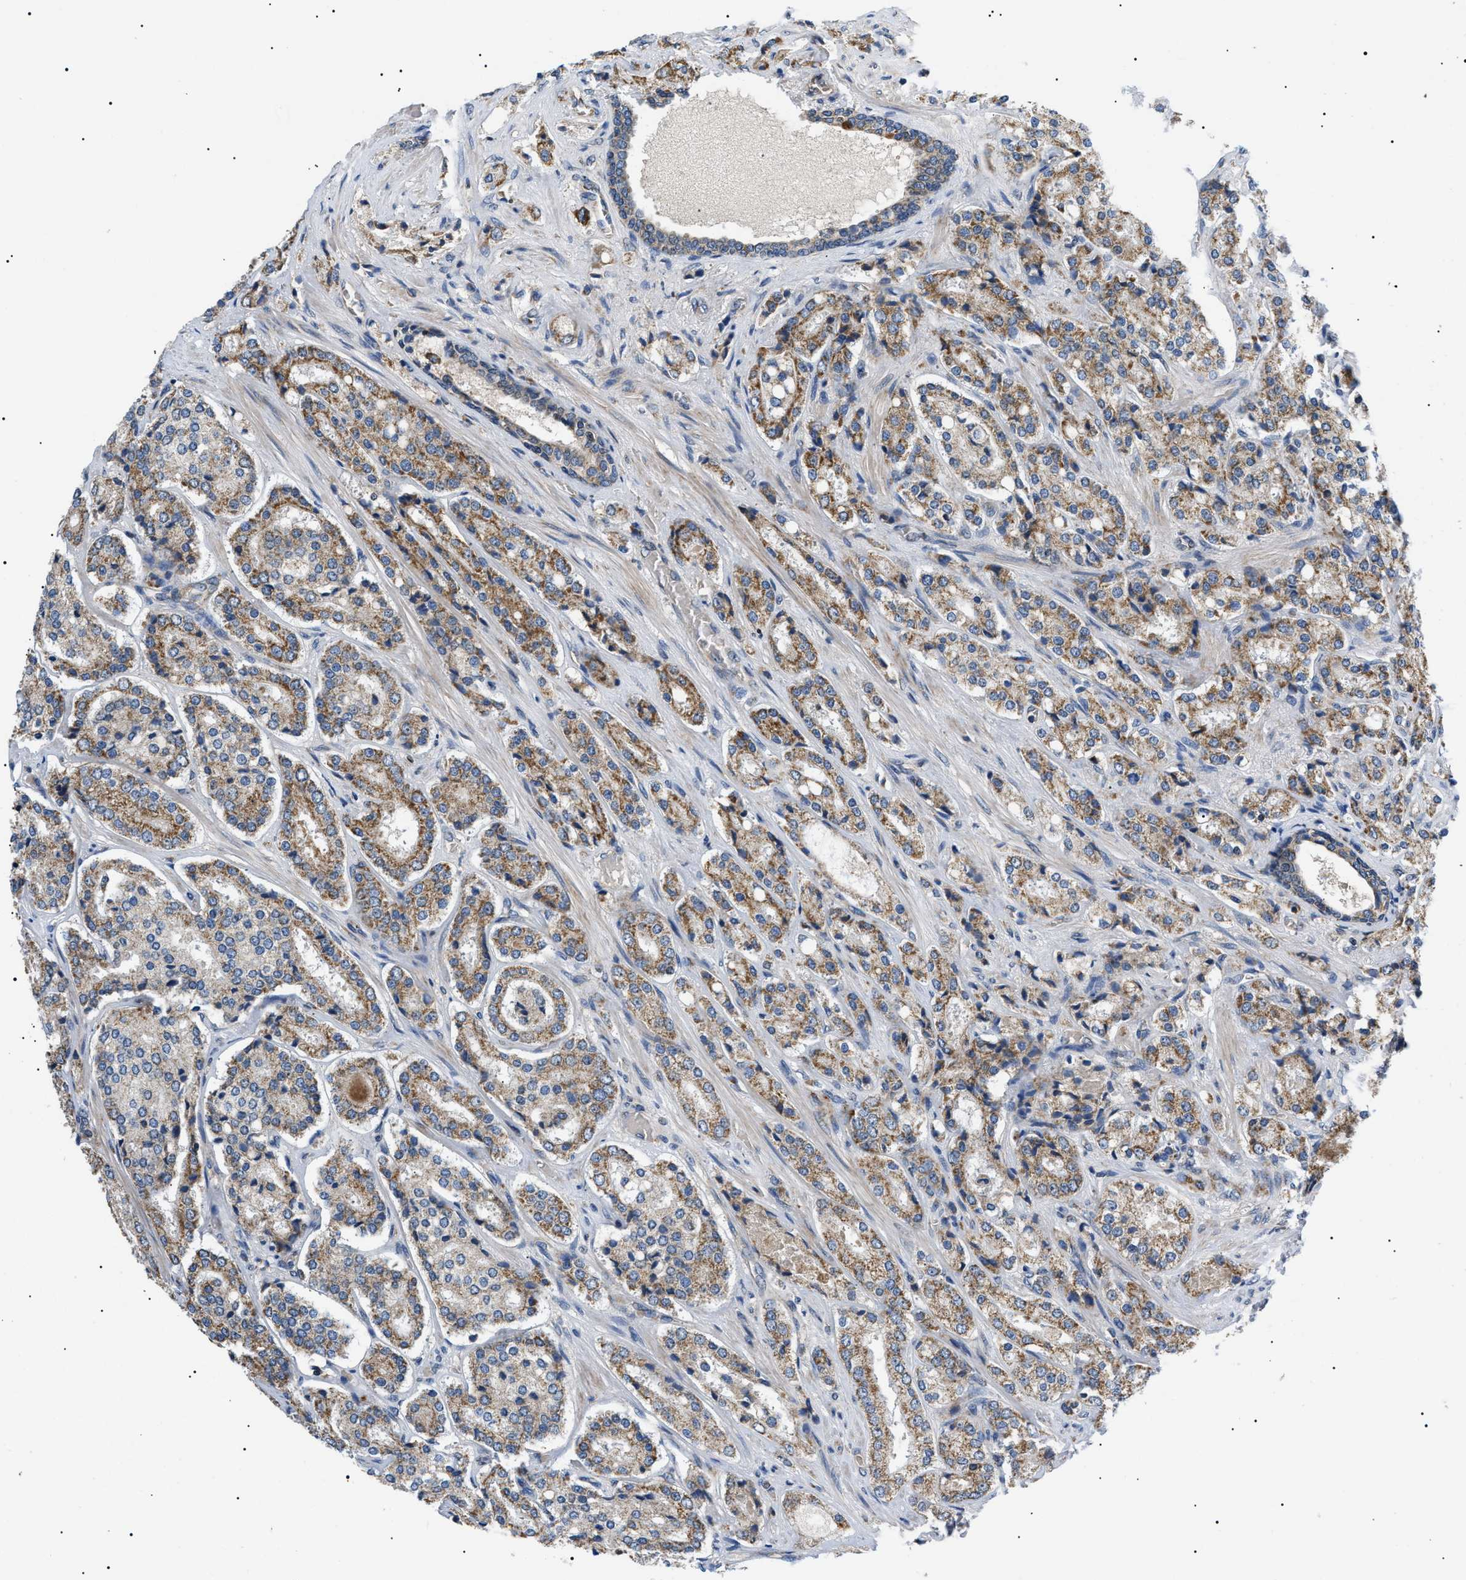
{"staining": {"intensity": "moderate", "quantity": ">75%", "location": "cytoplasmic/membranous"}, "tissue": "prostate cancer", "cell_type": "Tumor cells", "image_type": "cancer", "snomed": [{"axis": "morphology", "description": "Adenocarcinoma, High grade"}, {"axis": "topography", "description": "Prostate"}], "caption": "The photomicrograph displays staining of prostate cancer (adenocarcinoma (high-grade)), revealing moderate cytoplasmic/membranous protein staining (brown color) within tumor cells.", "gene": "TOMM6", "patient": {"sex": "male", "age": 65}}